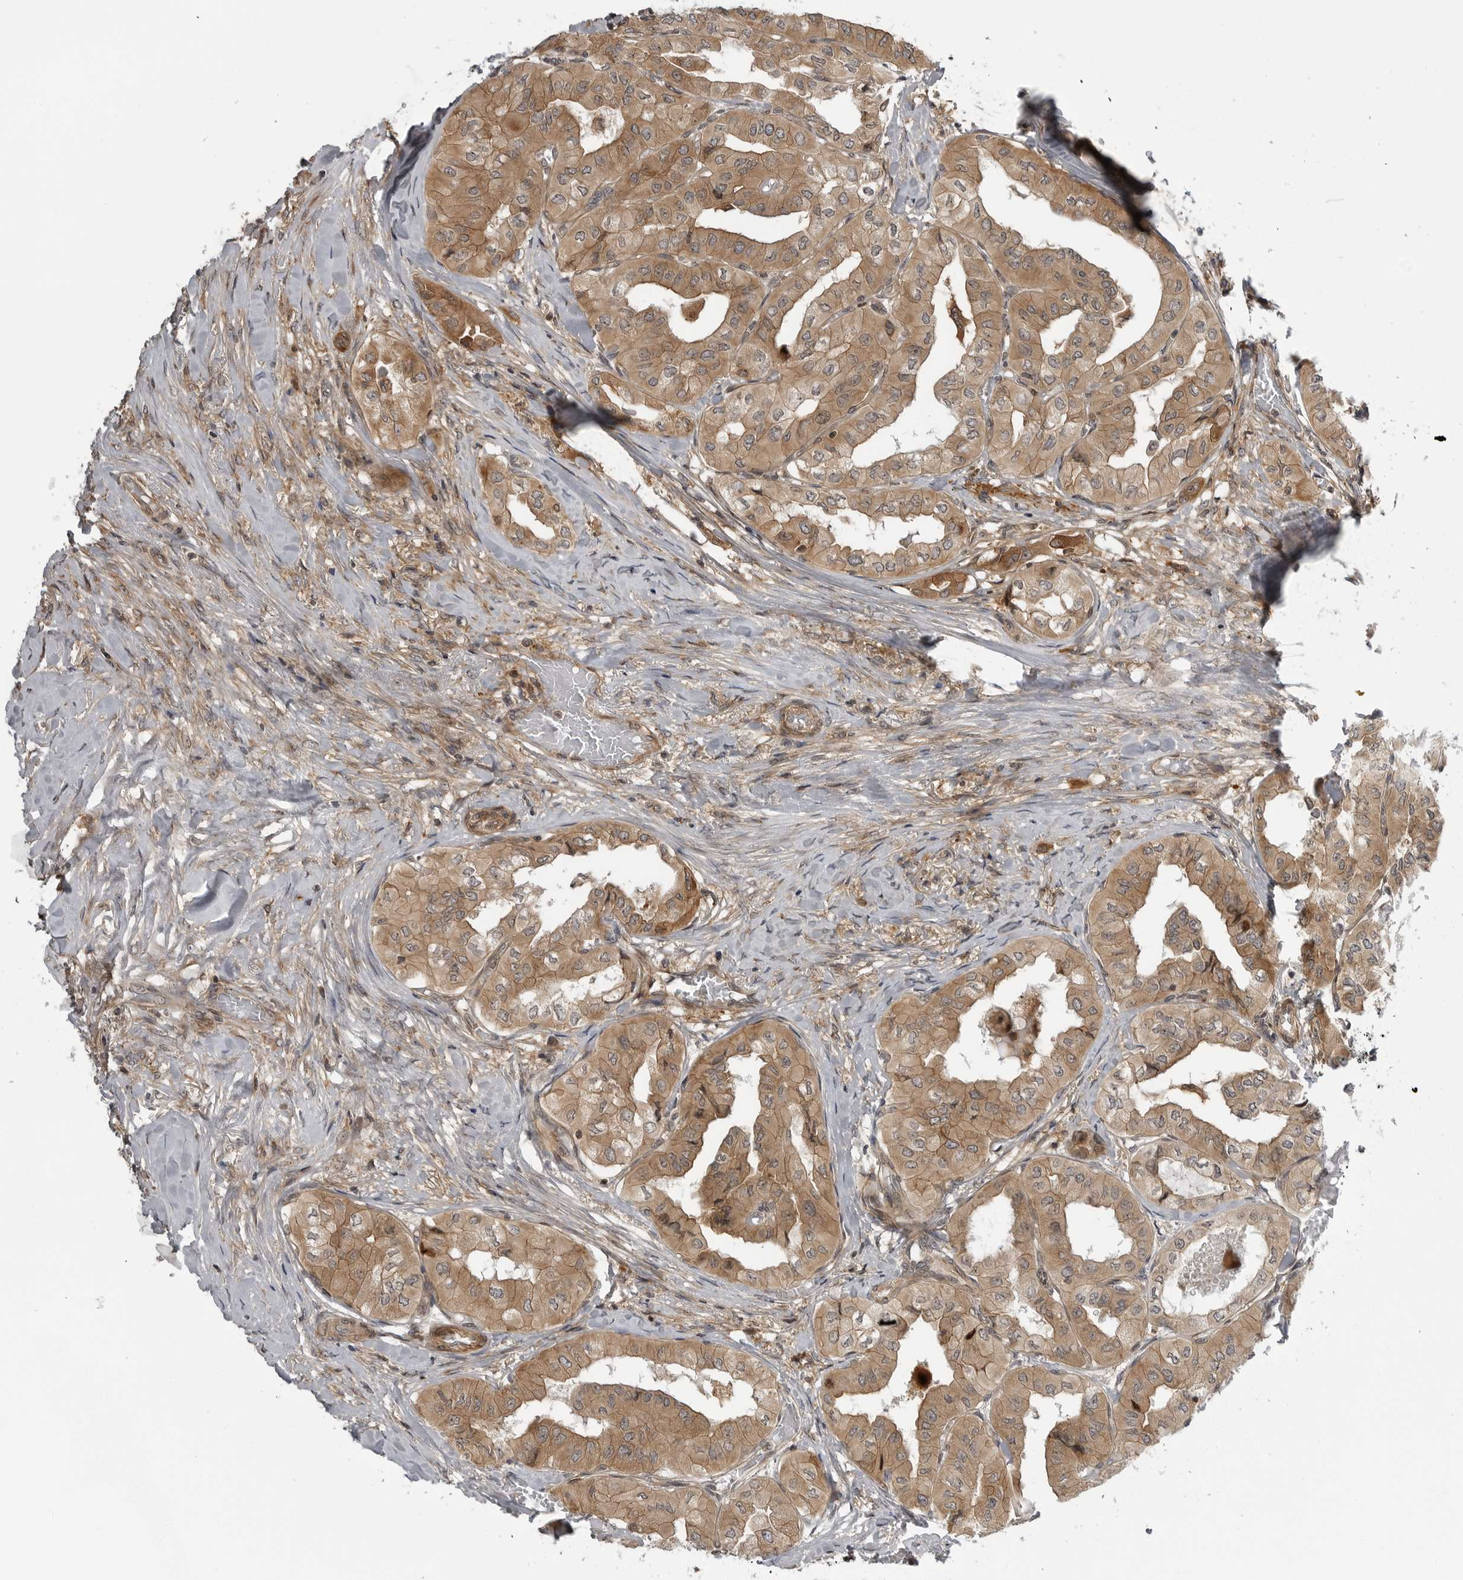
{"staining": {"intensity": "moderate", "quantity": ">75%", "location": "cytoplasmic/membranous"}, "tissue": "thyroid cancer", "cell_type": "Tumor cells", "image_type": "cancer", "snomed": [{"axis": "morphology", "description": "Papillary adenocarcinoma, NOS"}, {"axis": "topography", "description": "Thyroid gland"}], "caption": "Immunohistochemical staining of thyroid cancer (papillary adenocarcinoma) shows medium levels of moderate cytoplasmic/membranous expression in about >75% of tumor cells. The protein is stained brown, and the nuclei are stained in blue (DAB IHC with brightfield microscopy, high magnification).", "gene": "LRRC45", "patient": {"sex": "female", "age": 59}}